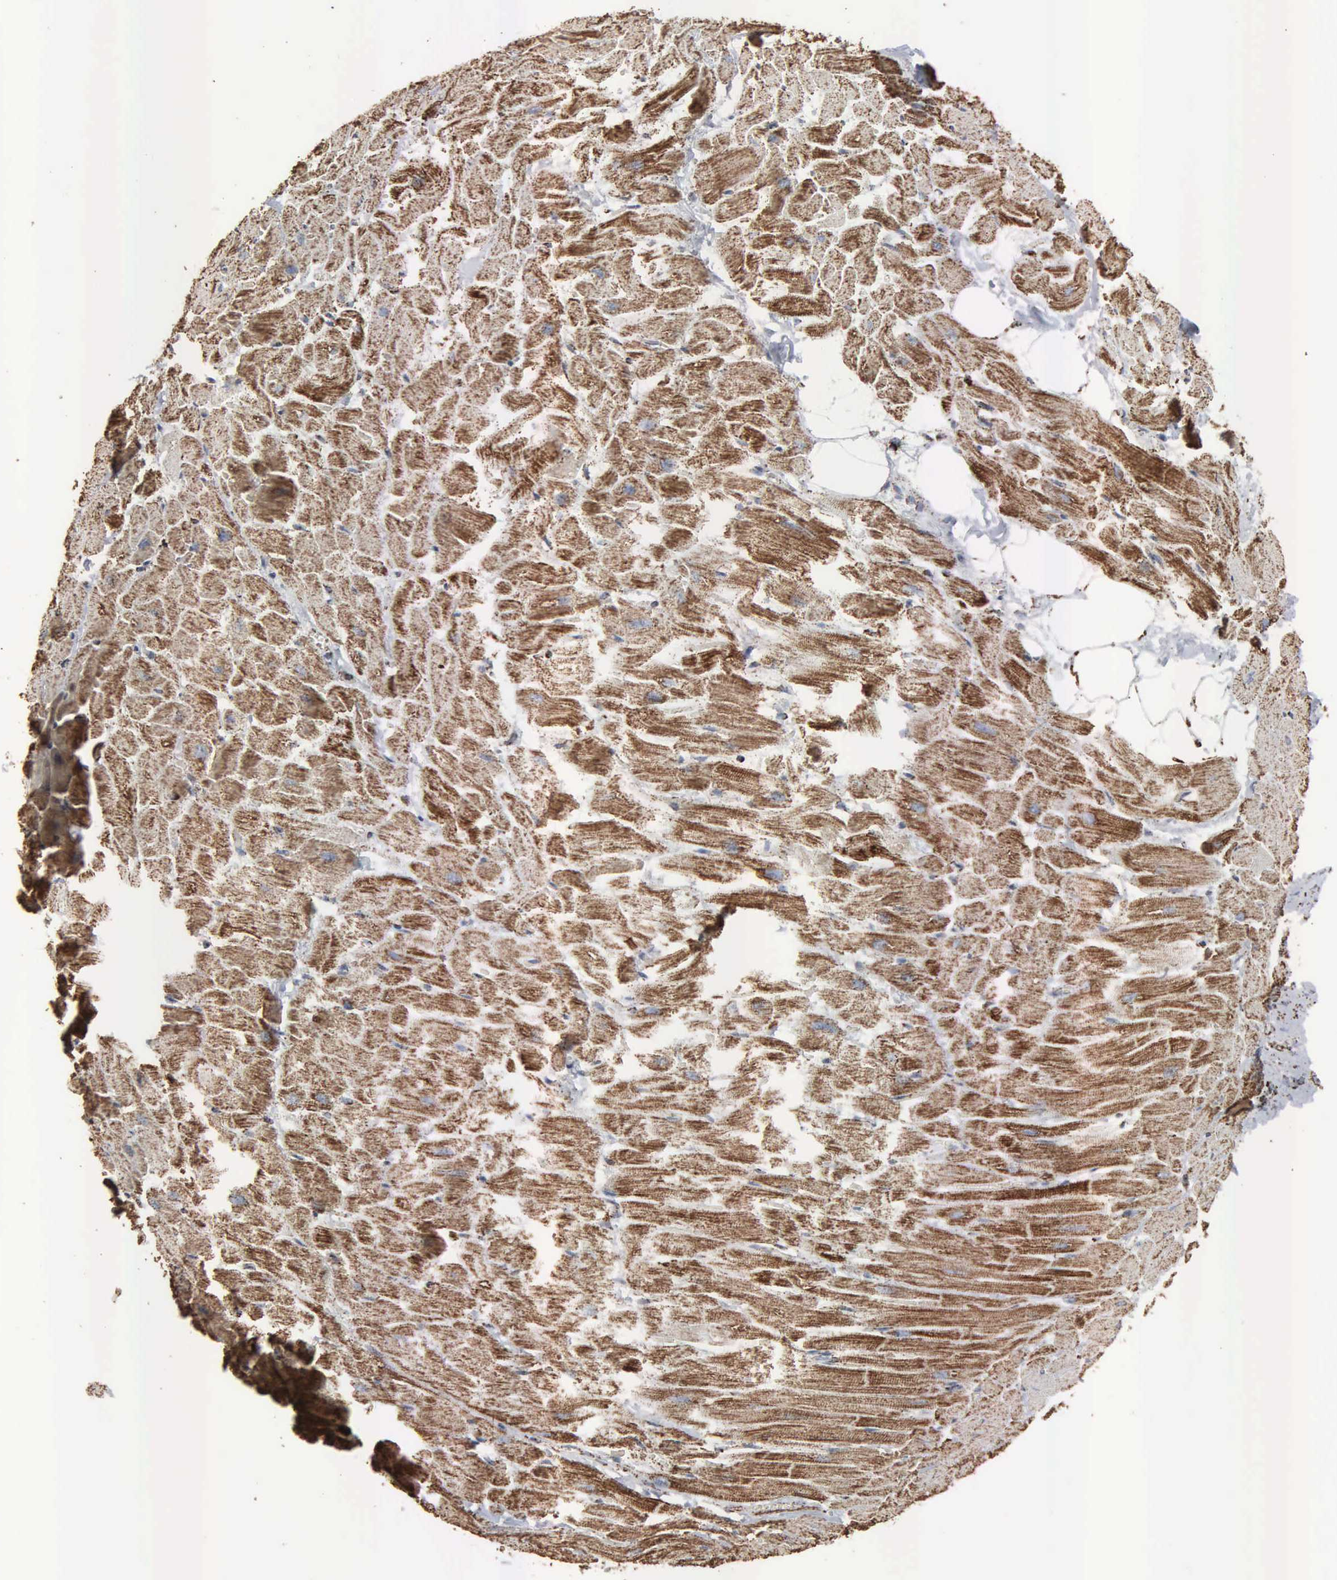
{"staining": {"intensity": "strong", "quantity": ">75%", "location": "cytoplasmic/membranous"}, "tissue": "heart muscle", "cell_type": "Cardiomyocytes", "image_type": "normal", "snomed": [{"axis": "morphology", "description": "Normal tissue, NOS"}, {"axis": "topography", "description": "Heart"}], "caption": "High-magnification brightfield microscopy of unremarkable heart muscle stained with DAB (brown) and counterstained with hematoxylin (blue). cardiomyocytes exhibit strong cytoplasmic/membranous positivity is appreciated in approximately>75% of cells. The protein is stained brown, and the nuclei are stained in blue (DAB (3,3'-diaminobenzidine) IHC with brightfield microscopy, high magnification).", "gene": "HSPA9", "patient": {"sex": "female", "age": 19}}